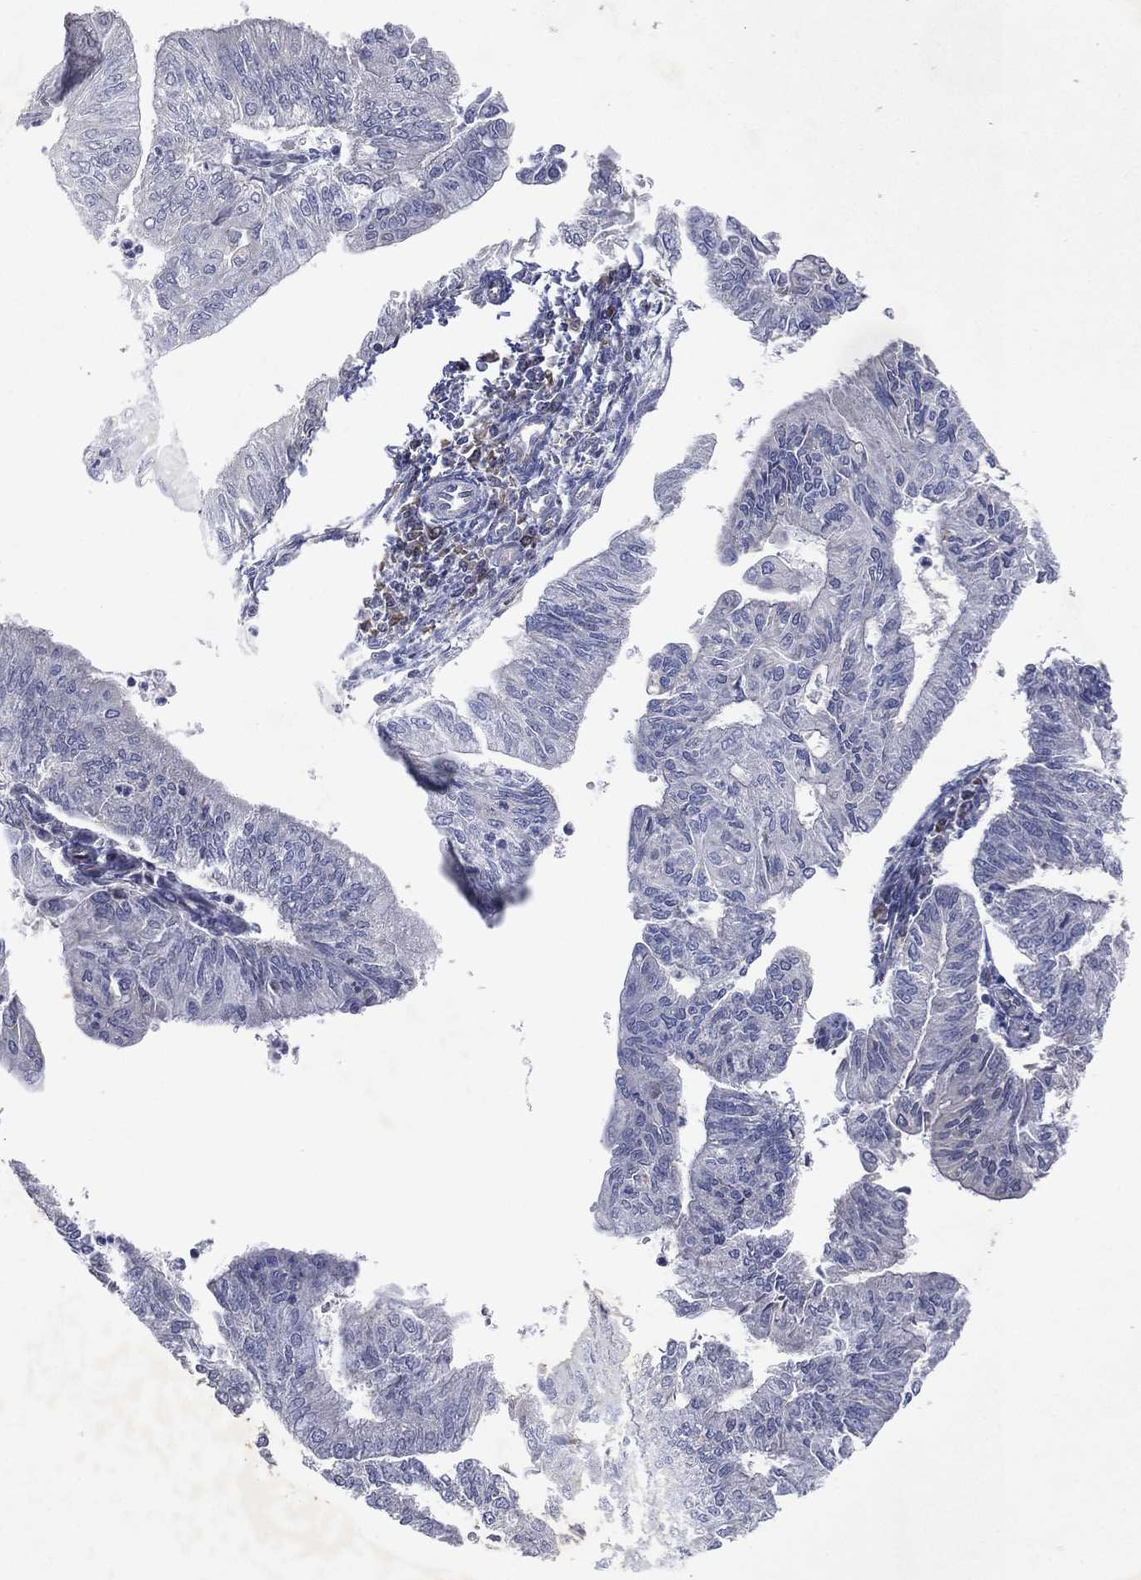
{"staining": {"intensity": "negative", "quantity": "none", "location": "none"}, "tissue": "endometrial cancer", "cell_type": "Tumor cells", "image_type": "cancer", "snomed": [{"axis": "morphology", "description": "Adenocarcinoma, NOS"}, {"axis": "topography", "description": "Endometrium"}], "caption": "The IHC photomicrograph has no significant positivity in tumor cells of endometrial cancer (adenocarcinoma) tissue.", "gene": "FLI1", "patient": {"sex": "female", "age": 59}}